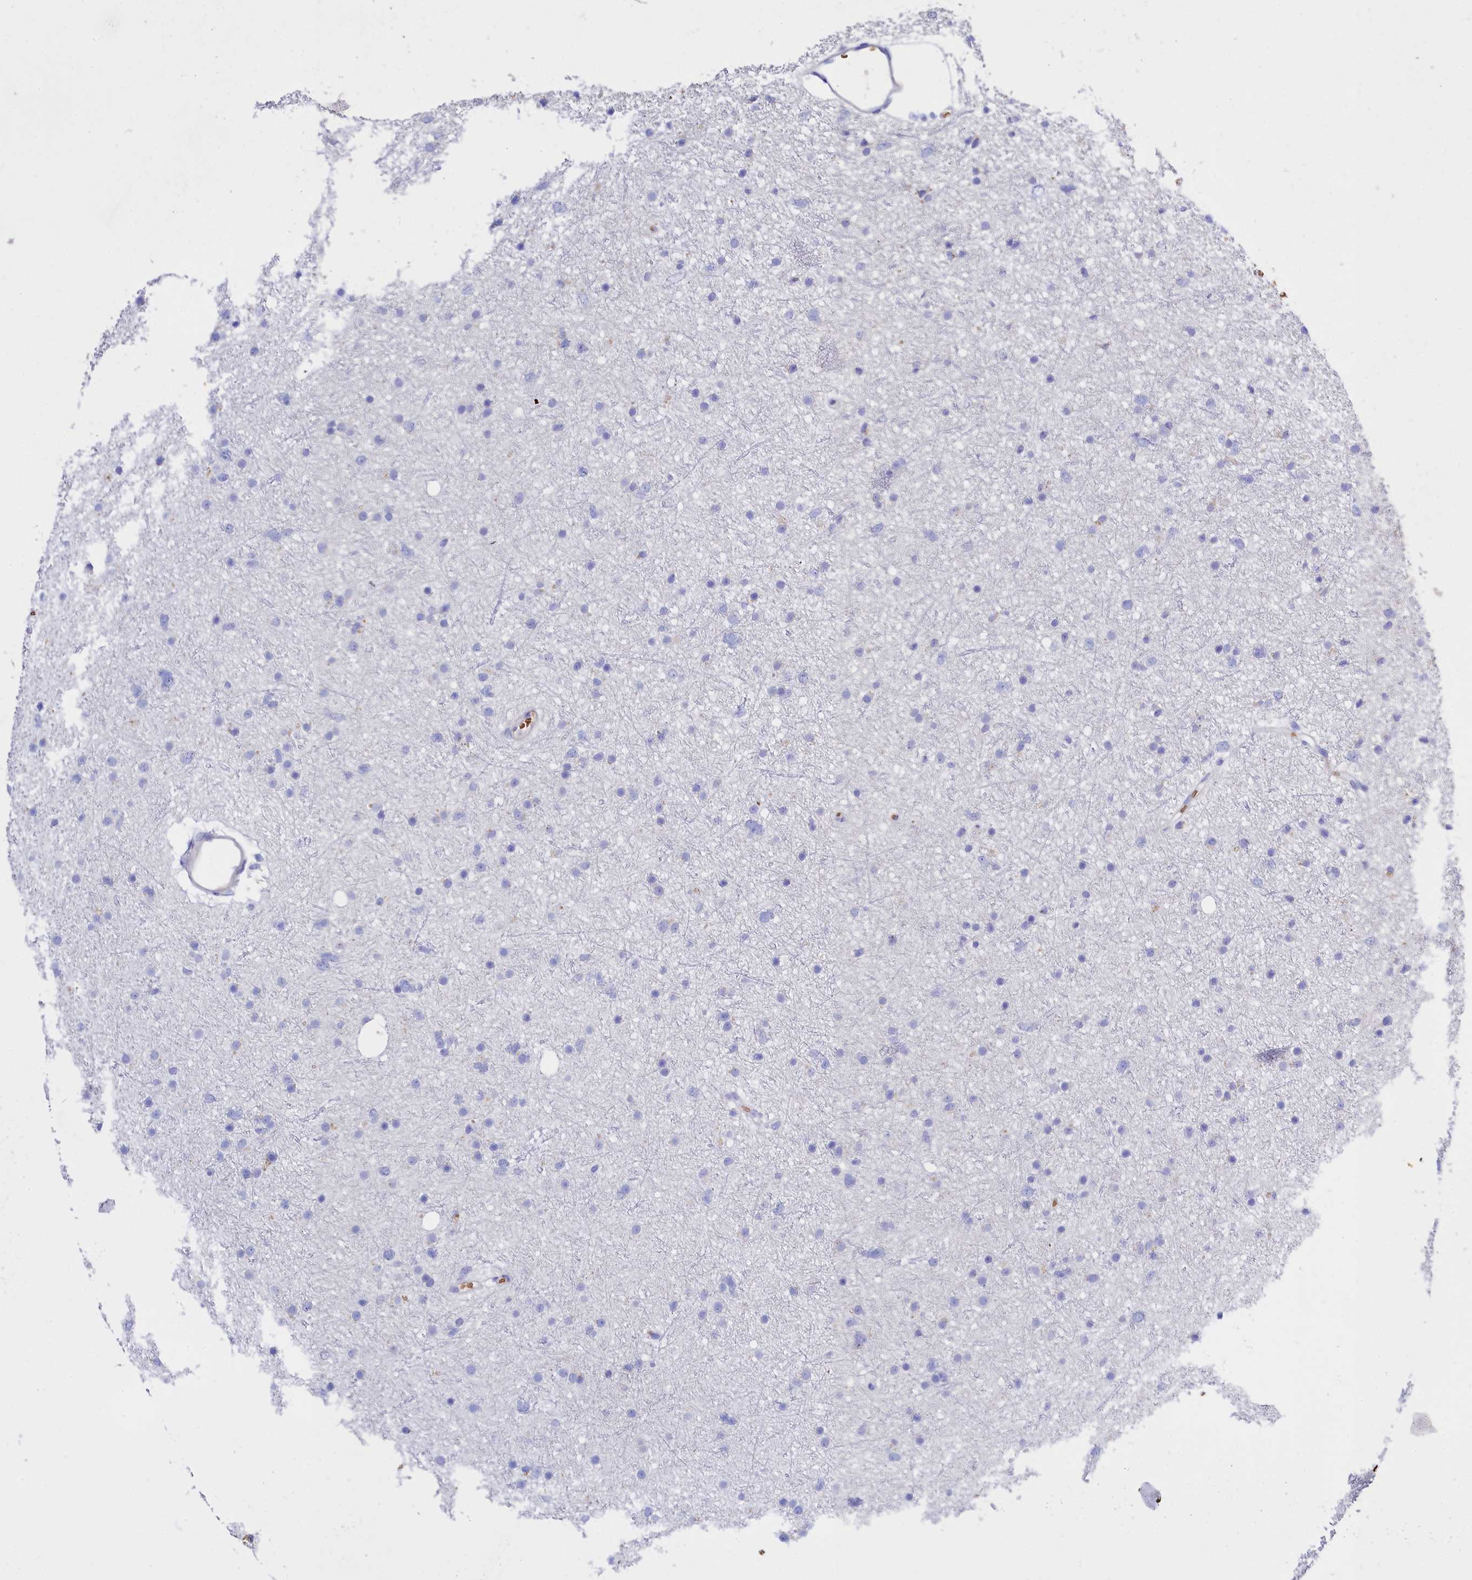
{"staining": {"intensity": "negative", "quantity": "none", "location": "none"}, "tissue": "glioma", "cell_type": "Tumor cells", "image_type": "cancer", "snomed": [{"axis": "morphology", "description": "Glioma, malignant, Low grade"}, {"axis": "topography", "description": "Cerebral cortex"}], "caption": "Tumor cells show no significant positivity in low-grade glioma (malignant). (DAB immunohistochemistry (IHC), high magnification).", "gene": "RPUSD3", "patient": {"sex": "female", "age": 39}}